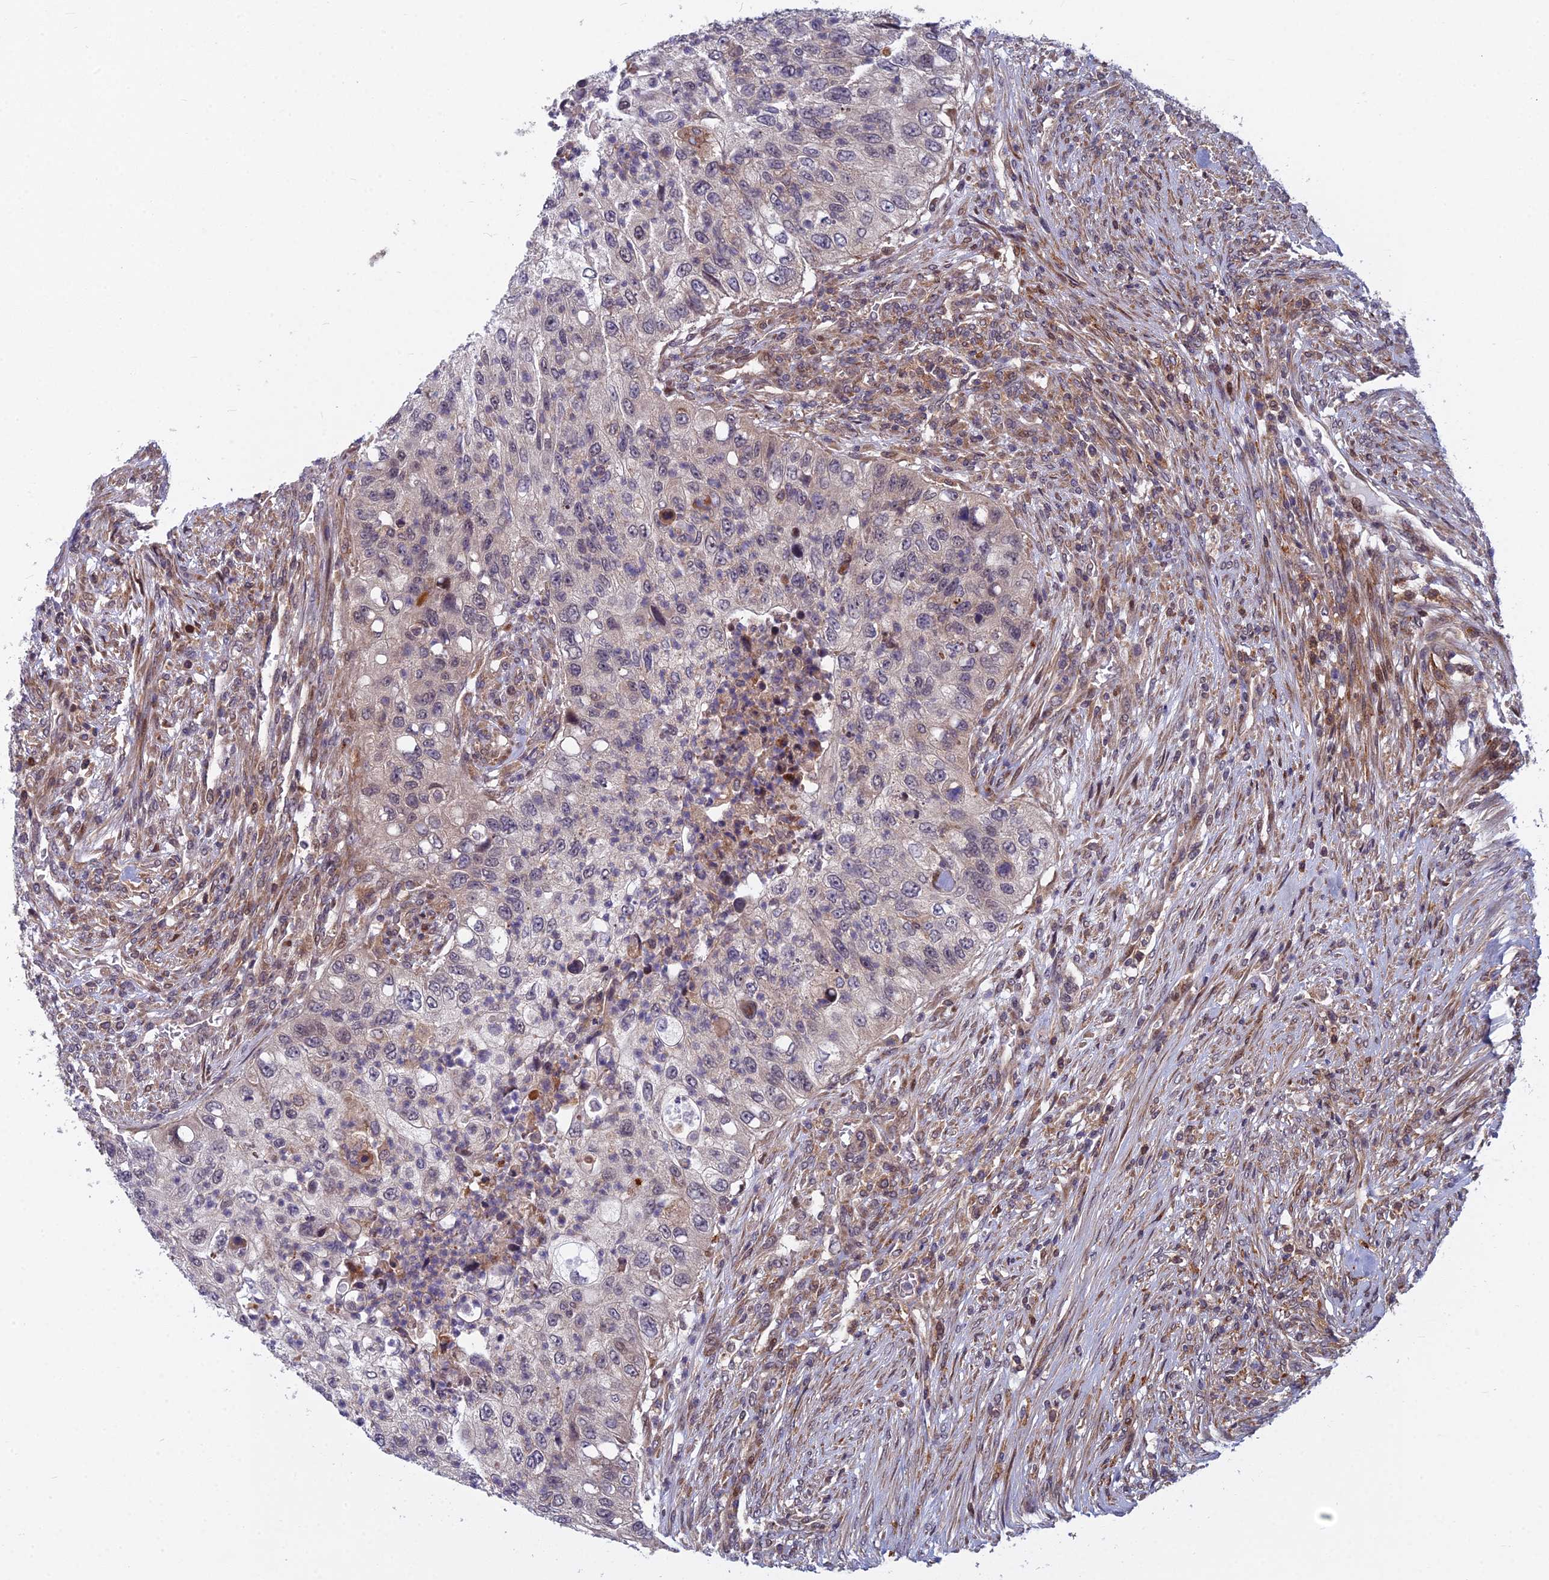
{"staining": {"intensity": "weak", "quantity": "<25%", "location": "cytoplasmic/membranous"}, "tissue": "urothelial cancer", "cell_type": "Tumor cells", "image_type": "cancer", "snomed": [{"axis": "morphology", "description": "Urothelial carcinoma, High grade"}, {"axis": "topography", "description": "Urinary bladder"}], "caption": "A photomicrograph of urothelial carcinoma (high-grade) stained for a protein reveals no brown staining in tumor cells. (DAB immunohistochemistry (IHC), high magnification).", "gene": "COMMD2", "patient": {"sex": "female", "age": 60}}